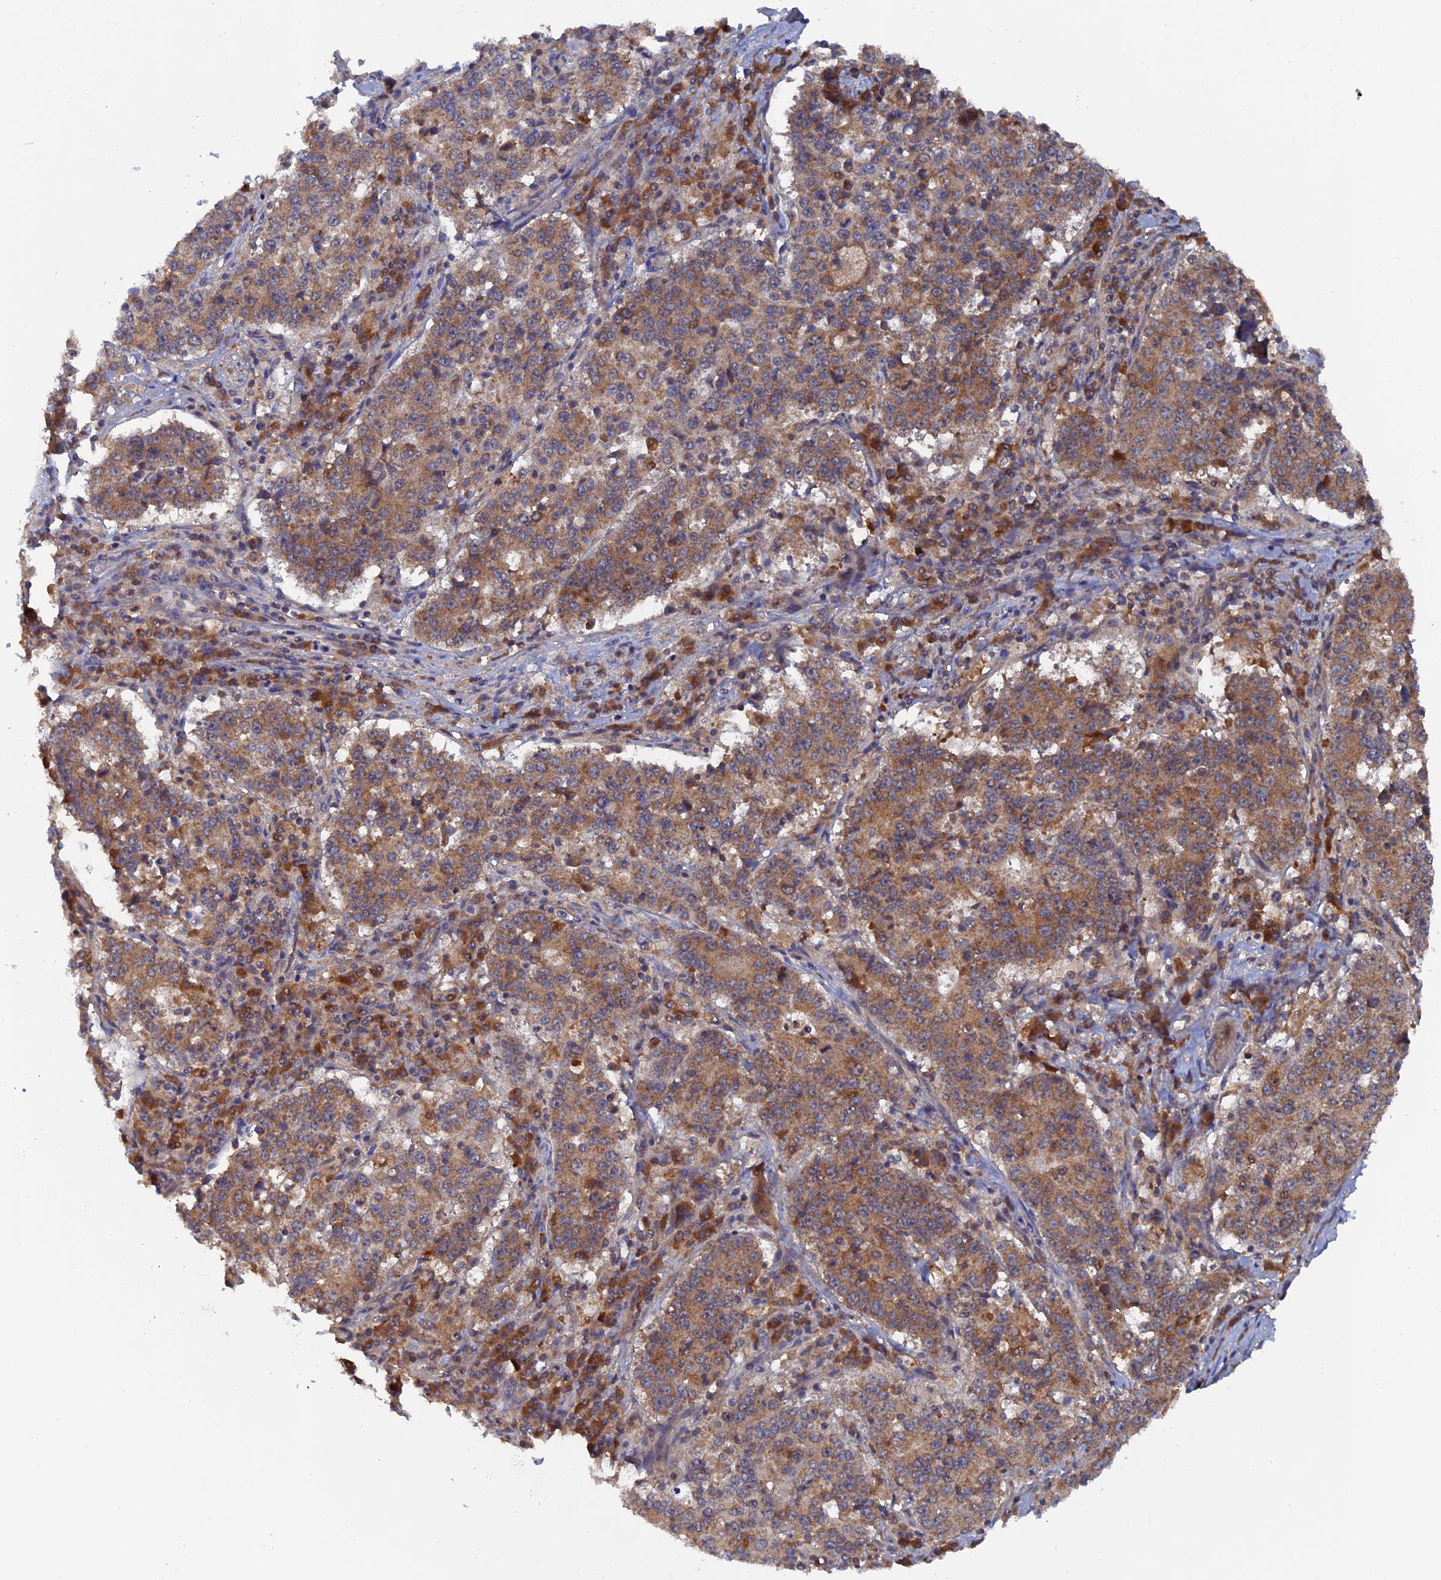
{"staining": {"intensity": "moderate", "quantity": ">75%", "location": "cytoplasmic/membranous"}, "tissue": "stomach cancer", "cell_type": "Tumor cells", "image_type": "cancer", "snomed": [{"axis": "morphology", "description": "Adenocarcinoma, NOS"}, {"axis": "topography", "description": "Stomach"}], "caption": "An image of human stomach cancer stained for a protein reveals moderate cytoplasmic/membranous brown staining in tumor cells.", "gene": "RAB15", "patient": {"sex": "male", "age": 59}}